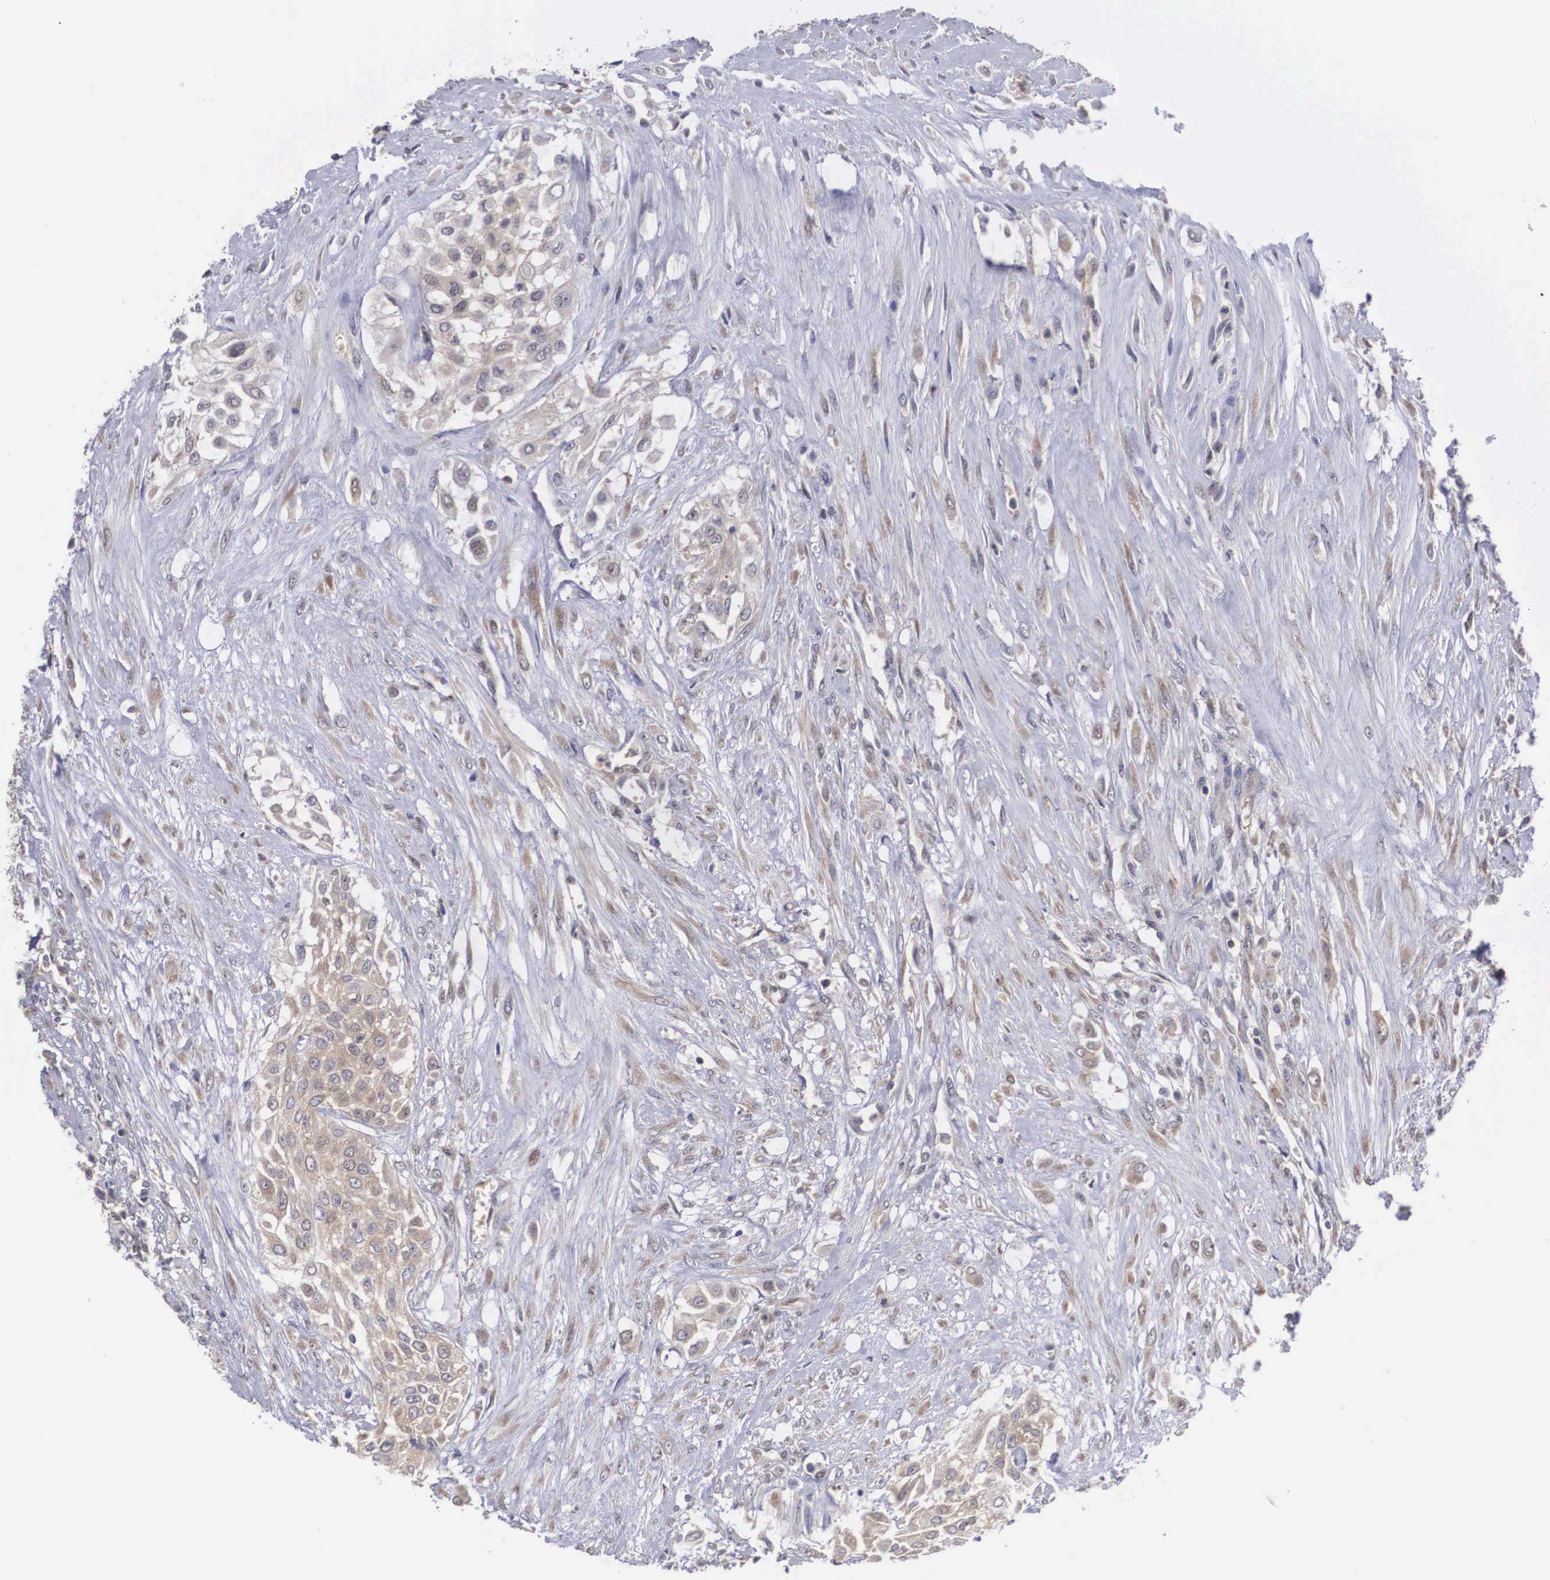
{"staining": {"intensity": "weak", "quantity": ">75%", "location": "cytoplasmic/membranous"}, "tissue": "urothelial cancer", "cell_type": "Tumor cells", "image_type": "cancer", "snomed": [{"axis": "morphology", "description": "Urothelial carcinoma, High grade"}, {"axis": "topography", "description": "Urinary bladder"}], "caption": "Urothelial cancer was stained to show a protein in brown. There is low levels of weak cytoplasmic/membranous positivity in about >75% of tumor cells.", "gene": "ADSL", "patient": {"sex": "male", "age": 57}}